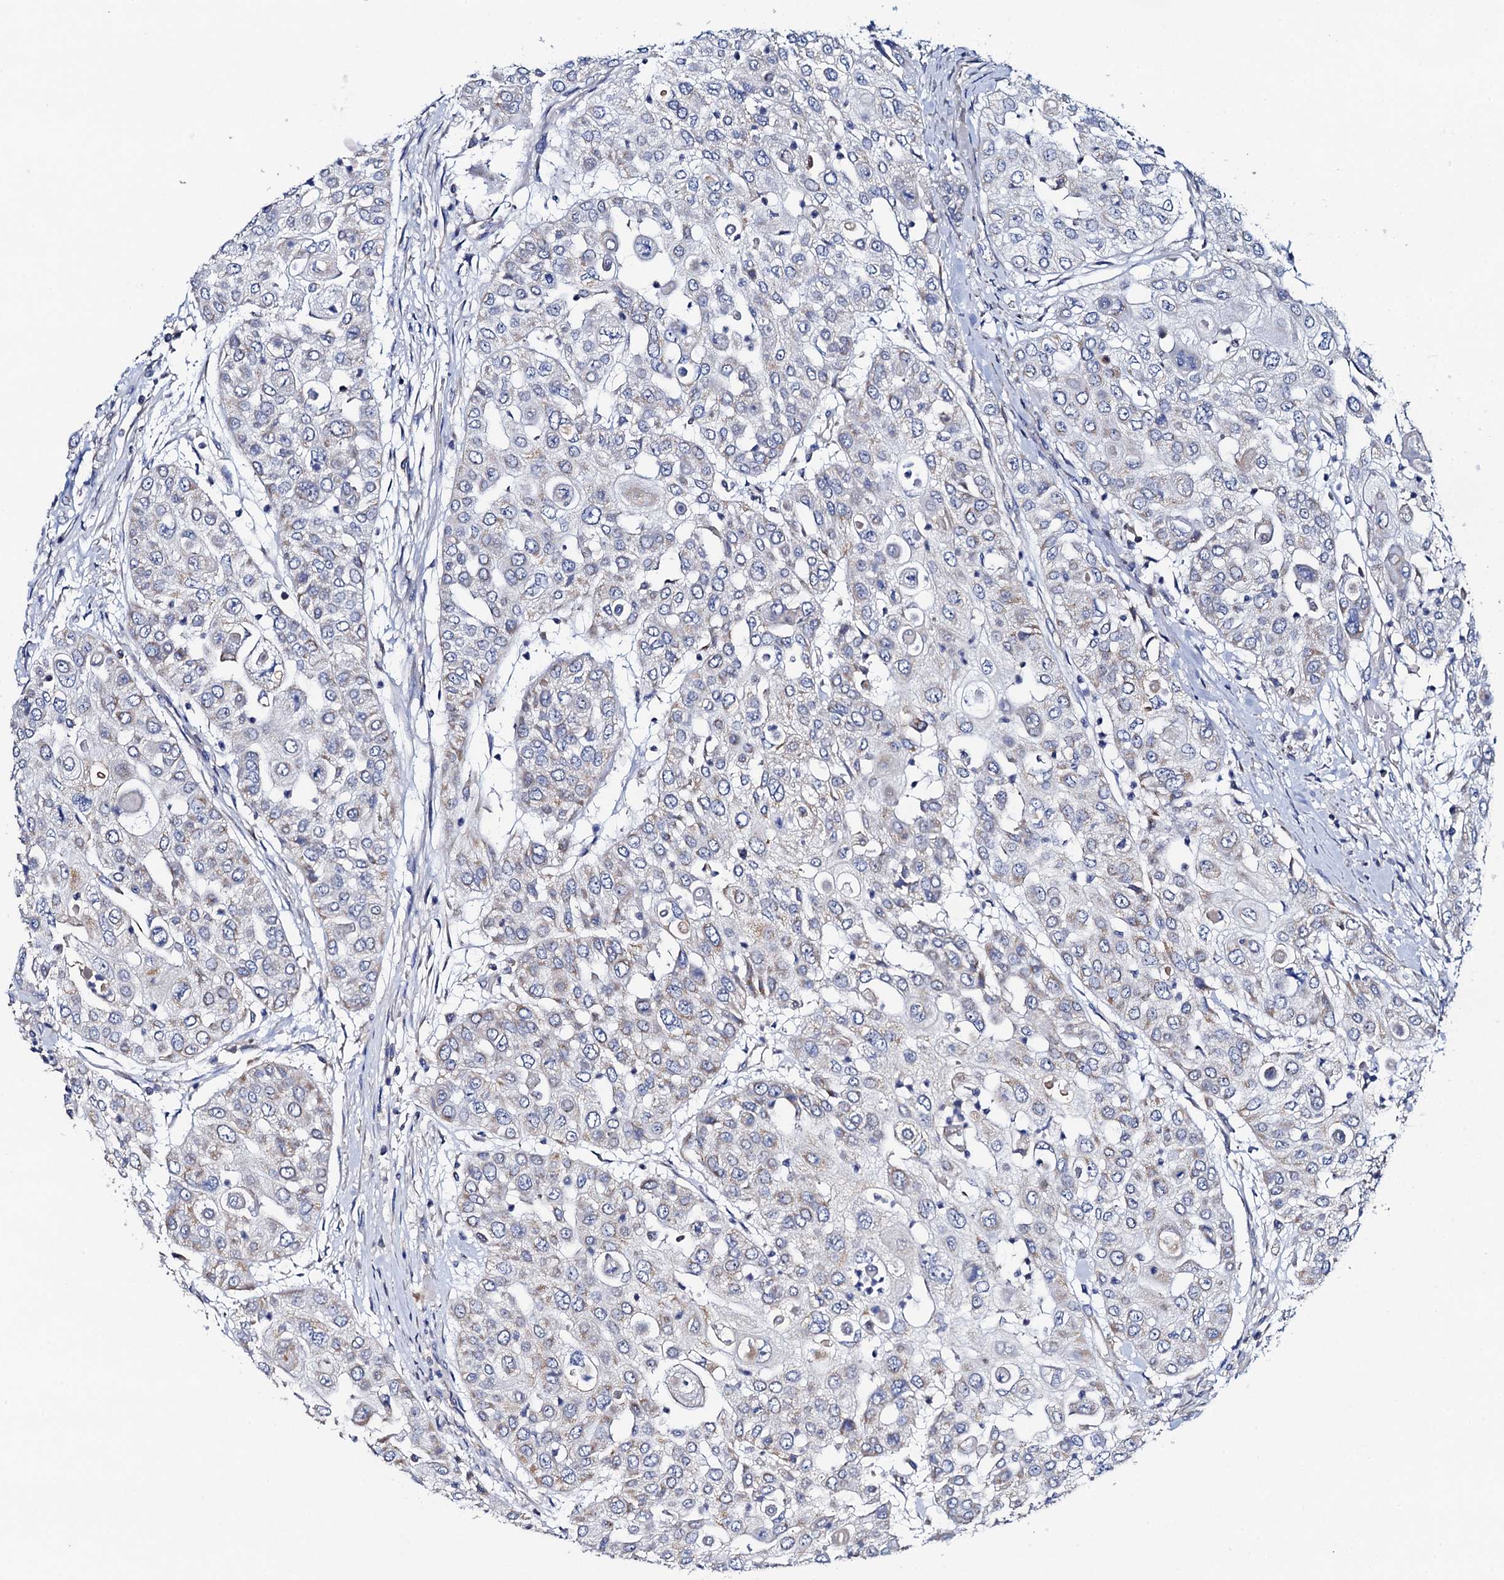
{"staining": {"intensity": "negative", "quantity": "none", "location": "none"}, "tissue": "urothelial cancer", "cell_type": "Tumor cells", "image_type": "cancer", "snomed": [{"axis": "morphology", "description": "Urothelial carcinoma, High grade"}, {"axis": "topography", "description": "Urinary bladder"}], "caption": "IHC of urothelial cancer reveals no staining in tumor cells. The staining was performed using DAB (3,3'-diaminobenzidine) to visualize the protein expression in brown, while the nuclei were stained in blue with hematoxylin (Magnification: 20x).", "gene": "MRPL48", "patient": {"sex": "female", "age": 79}}